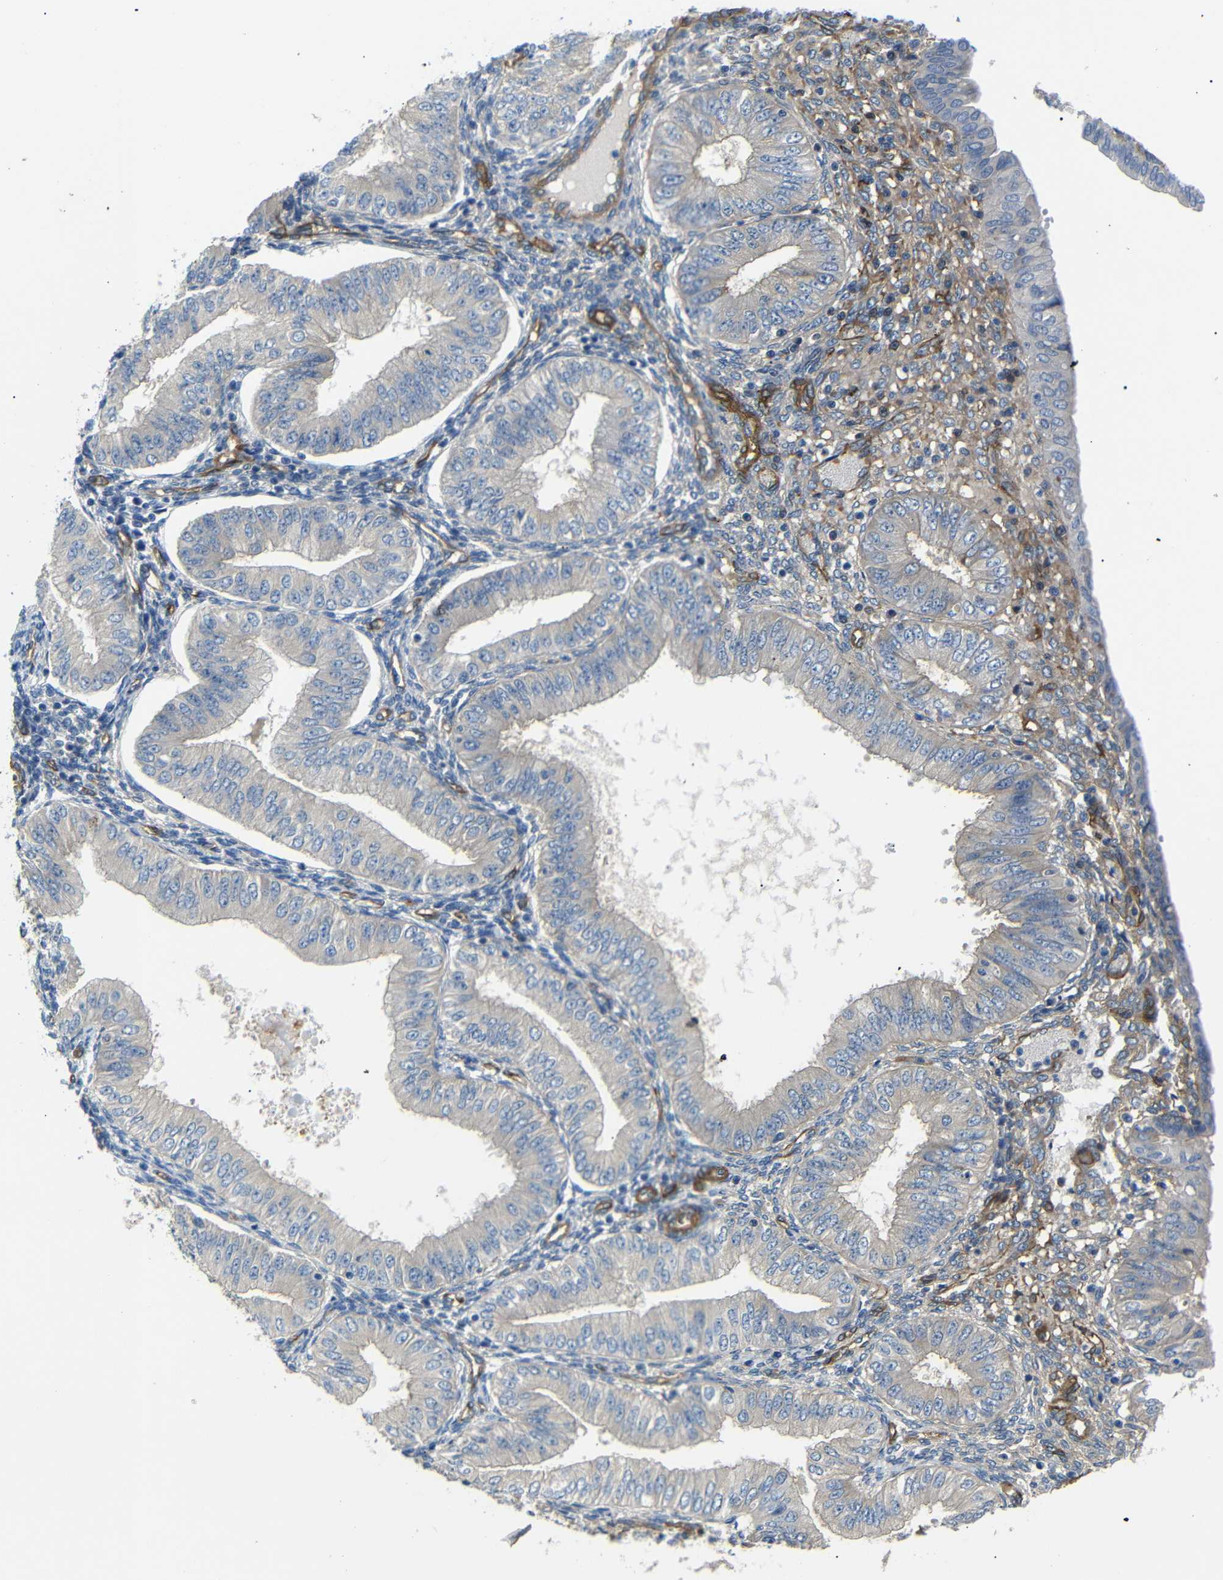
{"staining": {"intensity": "negative", "quantity": "none", "location": "none"}, "tissue": "endometrial cancer", "cell_type": "Tumor cells", "image_type": "cancer", "snomed": [{"axis": "morphology", "description": "Normal tissue, NOS"}, {"axis": "morphology", "description": "Adenocarcinoma, NOS"}, {"axis": "topography", "description": "Endometrium"}], "caption": "The photomicrograph displays no significant expression in tumor cells of endometrial adenocarcinoma.", "gene": "MYO1B", "patient": {"sex": "female", "age": 53}}